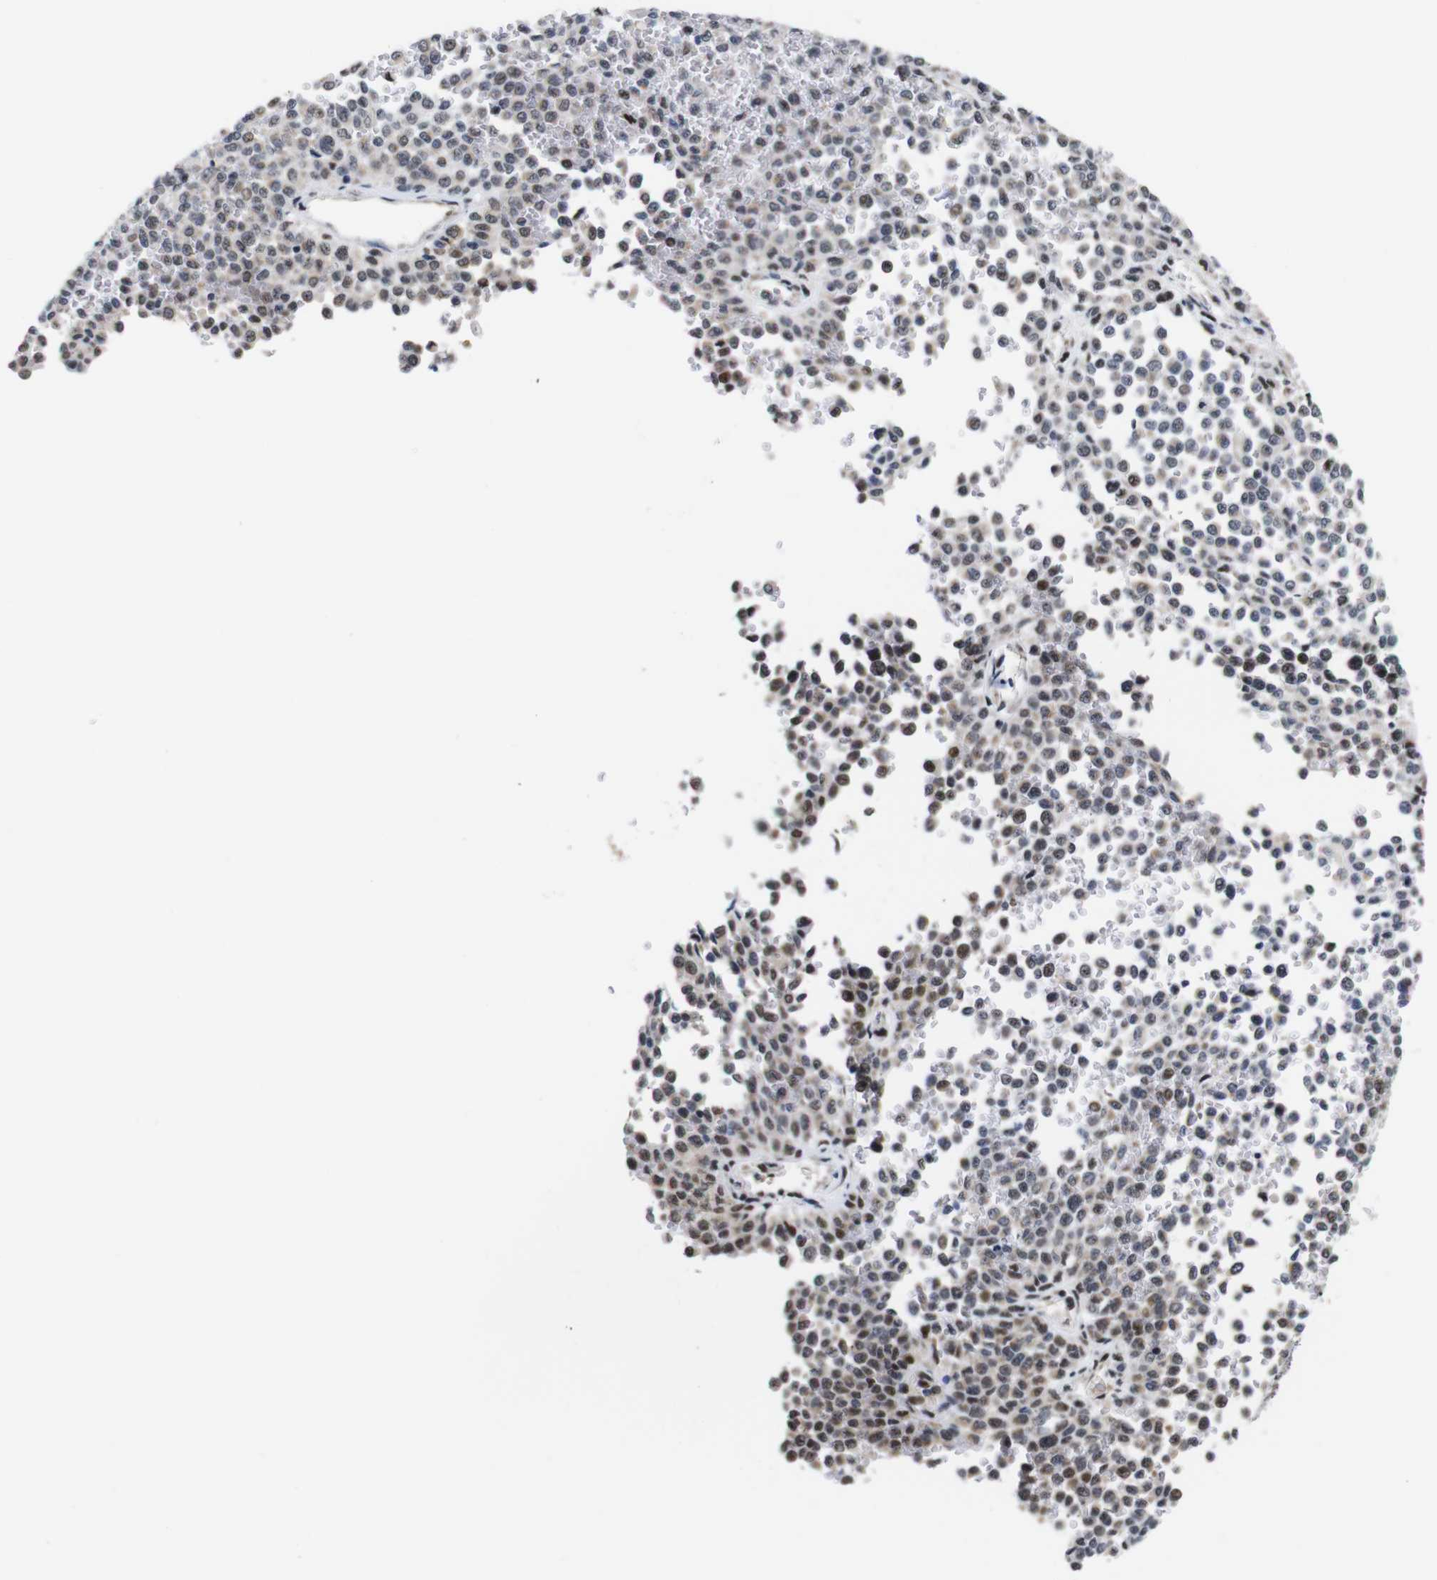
{"staining": {"intensity": "weak", "quantity": "25%-75%", "location": "cytoplasmic/membranous,nuclear"}, "tissue": "melanoma", "cell_type": "Tumor cells", "image_type": "cancer", "snomed": [{"axis": "morphology", "description": "Malignant melanoma, Metastatic site"}, {"axis": "topography", "description": "Pancreas"}], "caption": "This is an image of immunohistochemistry (IHC) staining of malignant melanoma (metastatic site), which shows weak positivity in the cytoplasmic/membranous and nuclear of tumor cells.", "gene": "GATA6", "patient": {"sex": "female", "age": 30}}